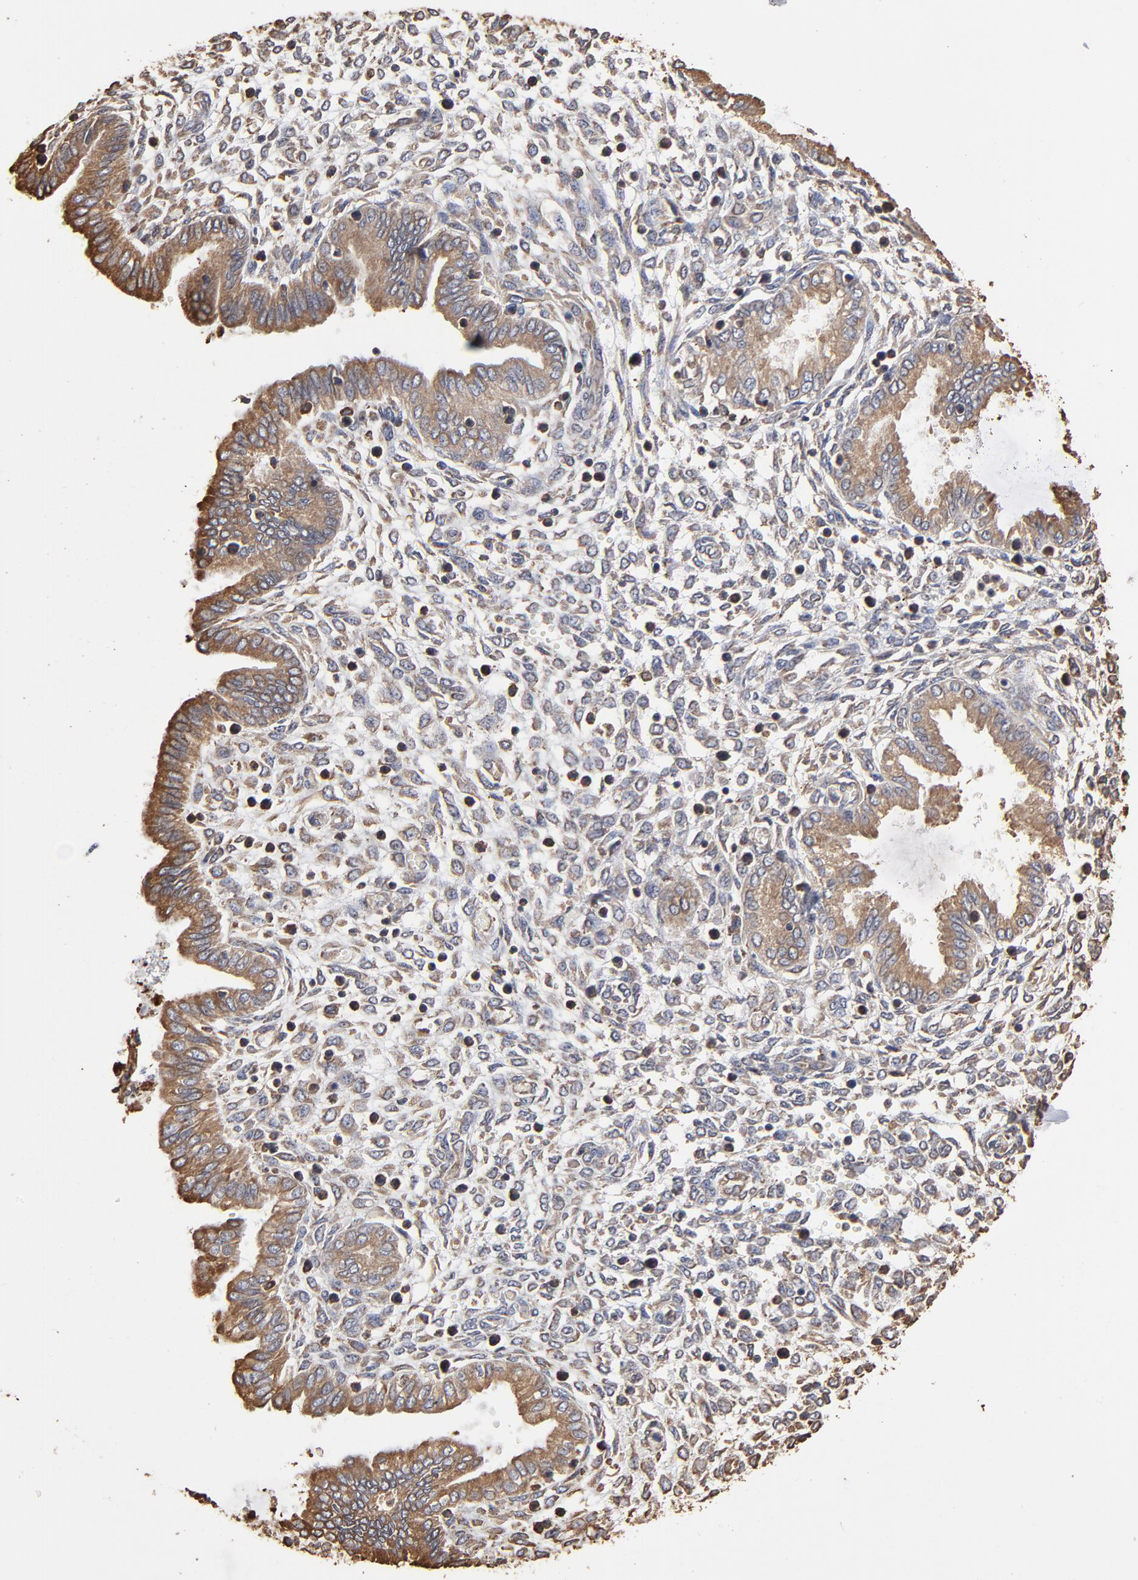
{"staining": {"intensity": "strong", "quantity": "<25%", "location": "cytoplasmic/membranous"}, "tissue": "endometrium", "cell_type": "Cells in endometrial stroma", "image_type": "normal", "snomed": [{"axis": "morphology", "description": "Normal tissue, NOS"}, {"axis": "topography", "description": "Endometrium"}], "caption": "A photomicrograph of endometrium stained for a protein exhibits strong cytoplasmic/membranous brown staining in cells in endometrial stroma. (IHC, brightfield microscopy, high magnification).", "gene": "PDIA3", "patient": {"sex": "female", "age": 33}}